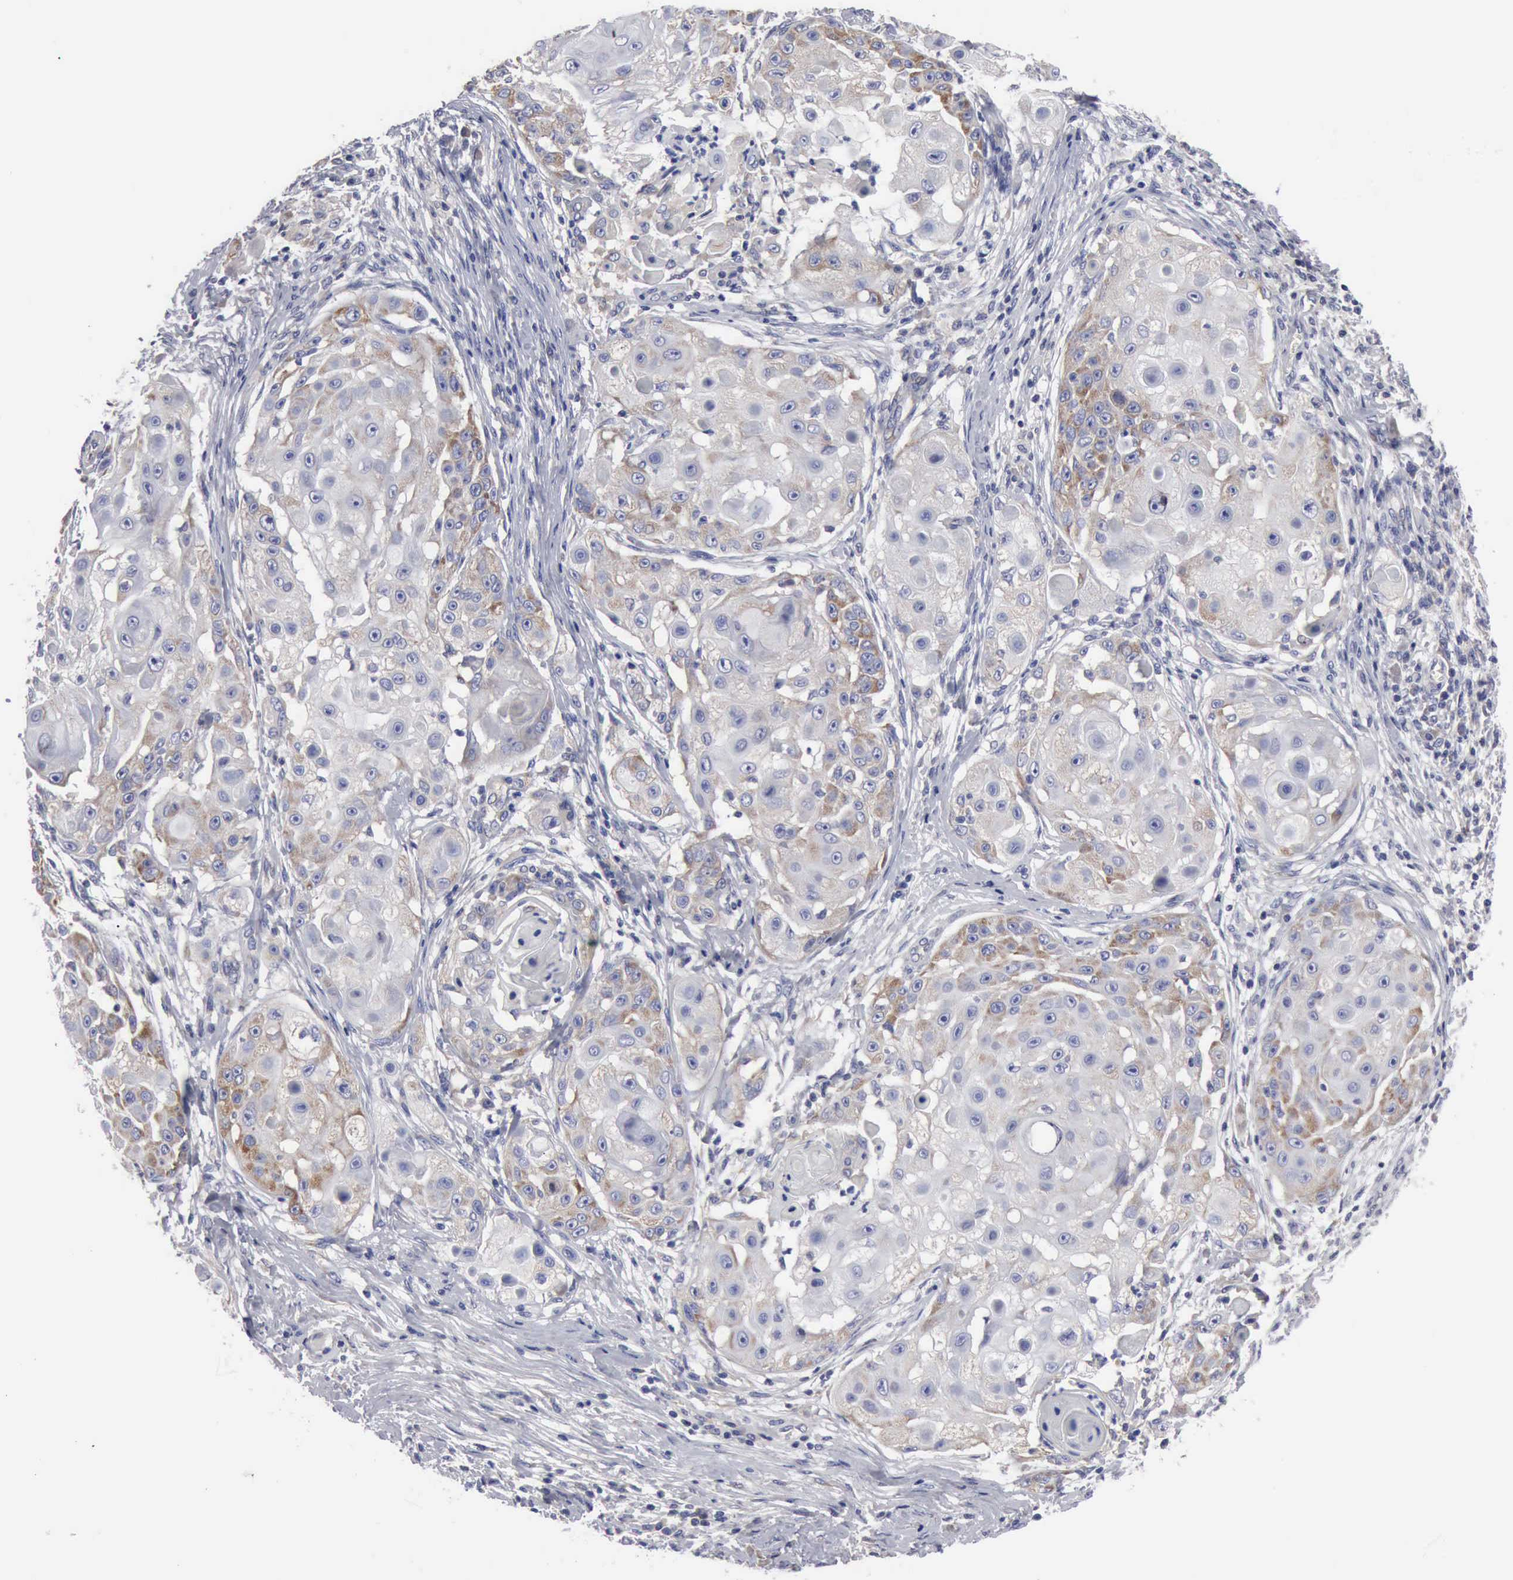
{"staining": {"intensity": "moderate", "quantity": "25%-75%", "location": "cytoplasmic/membranous"}, "tissue": "skin cancer", "cell_type": "Tumor cells", "image_type": "cancer", "snomed": [{"axis": "morphology", "description": "Squamous cell carcinoma, NOS"}, {"axis": "topography", "description": "Skin"}], "caption": "Tumor cells show medium levels of moderate cytoplasmic/membranous expression in about 25%-75% of cells in skin cancer (squamous cell carcinoma). Ihc stains the protein of interest in brown and the nuclei are stained blue.", "gene": "TXLNG", "patient": {"sex": "female", "age": 57}}